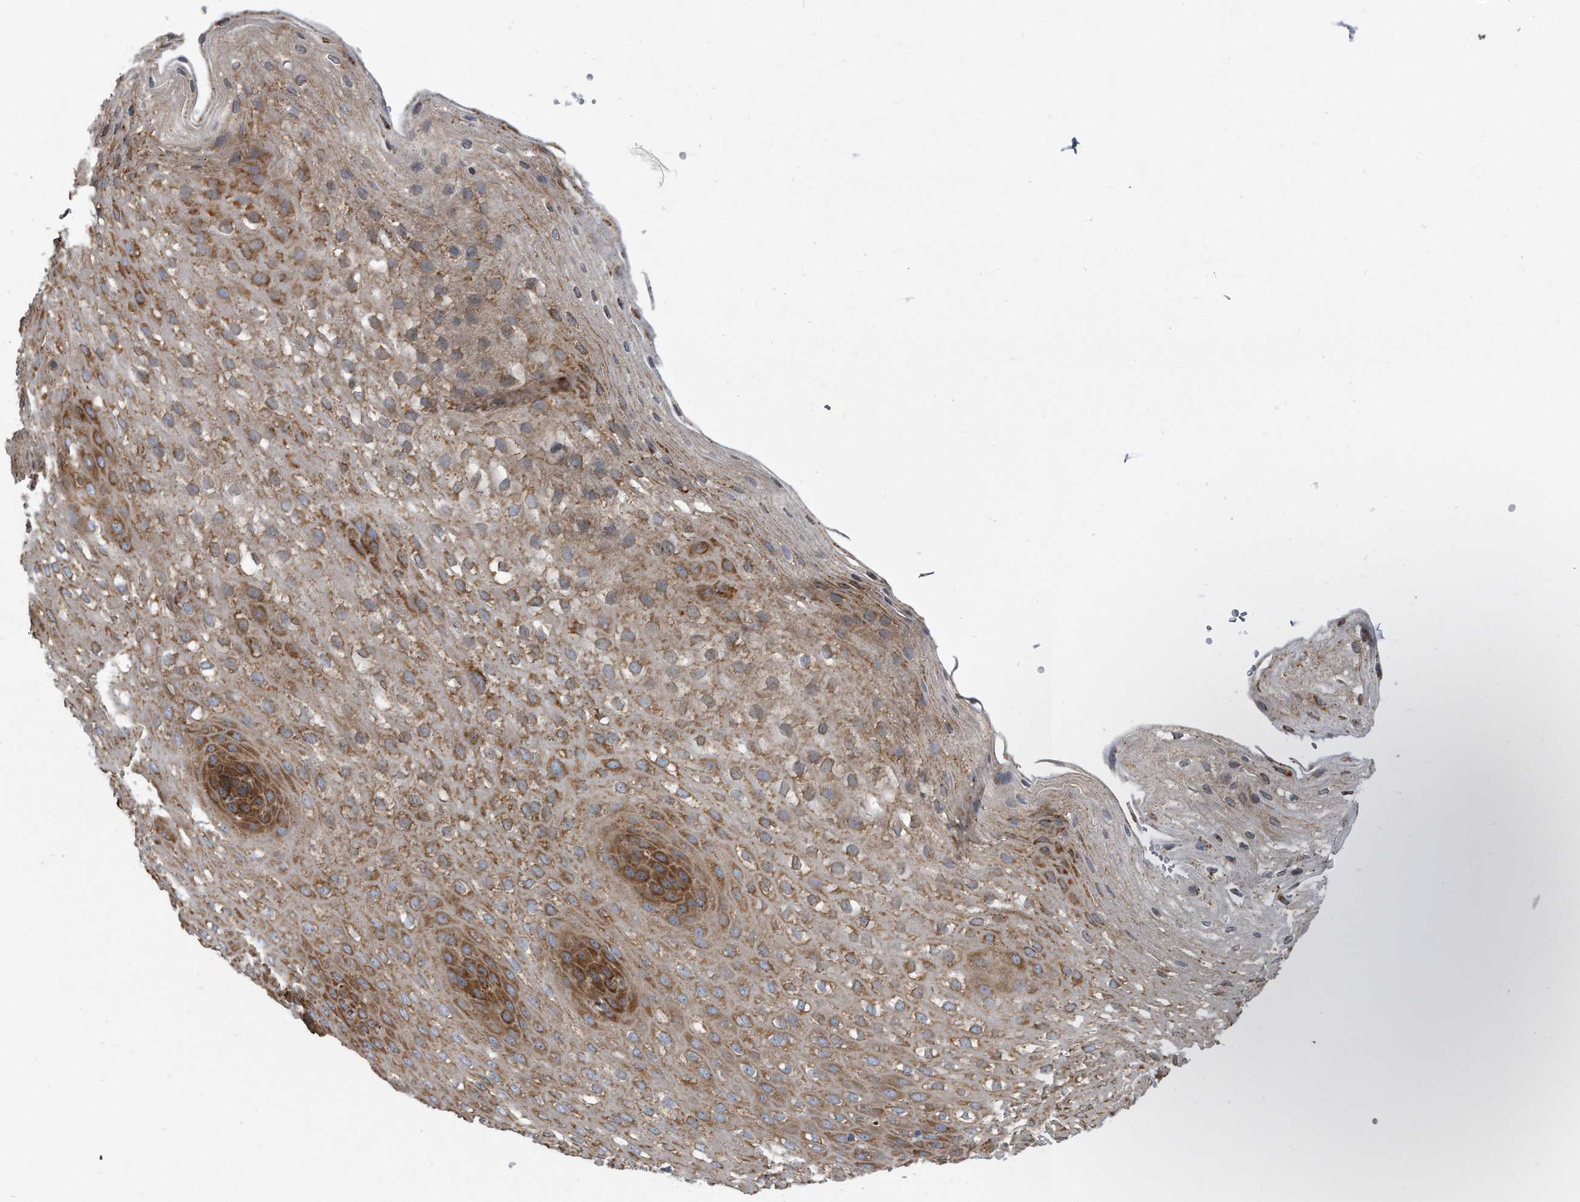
{"staining": {"intensity": "strong", "quantity": "25%-75%", "location": "cytoplasmic/membranous"}, "tissue": "esophagus", "cell_type": "Squamous epithelial cells", "image_type": "normal", "snomed": [{"axis": "morphology", "description": "Normal tissue, NOS"}, {"axis": "topography", "description": "Esophagus"}], "caption": "Immunohistochemistry of unremarkable esophagus displays high levels of strong cytoplasmic/membranous positivity in about 25%-75% of squamous epithelial cells.", "gene": "CCDC47", "patient": {"sex": "female", "age": 66}}